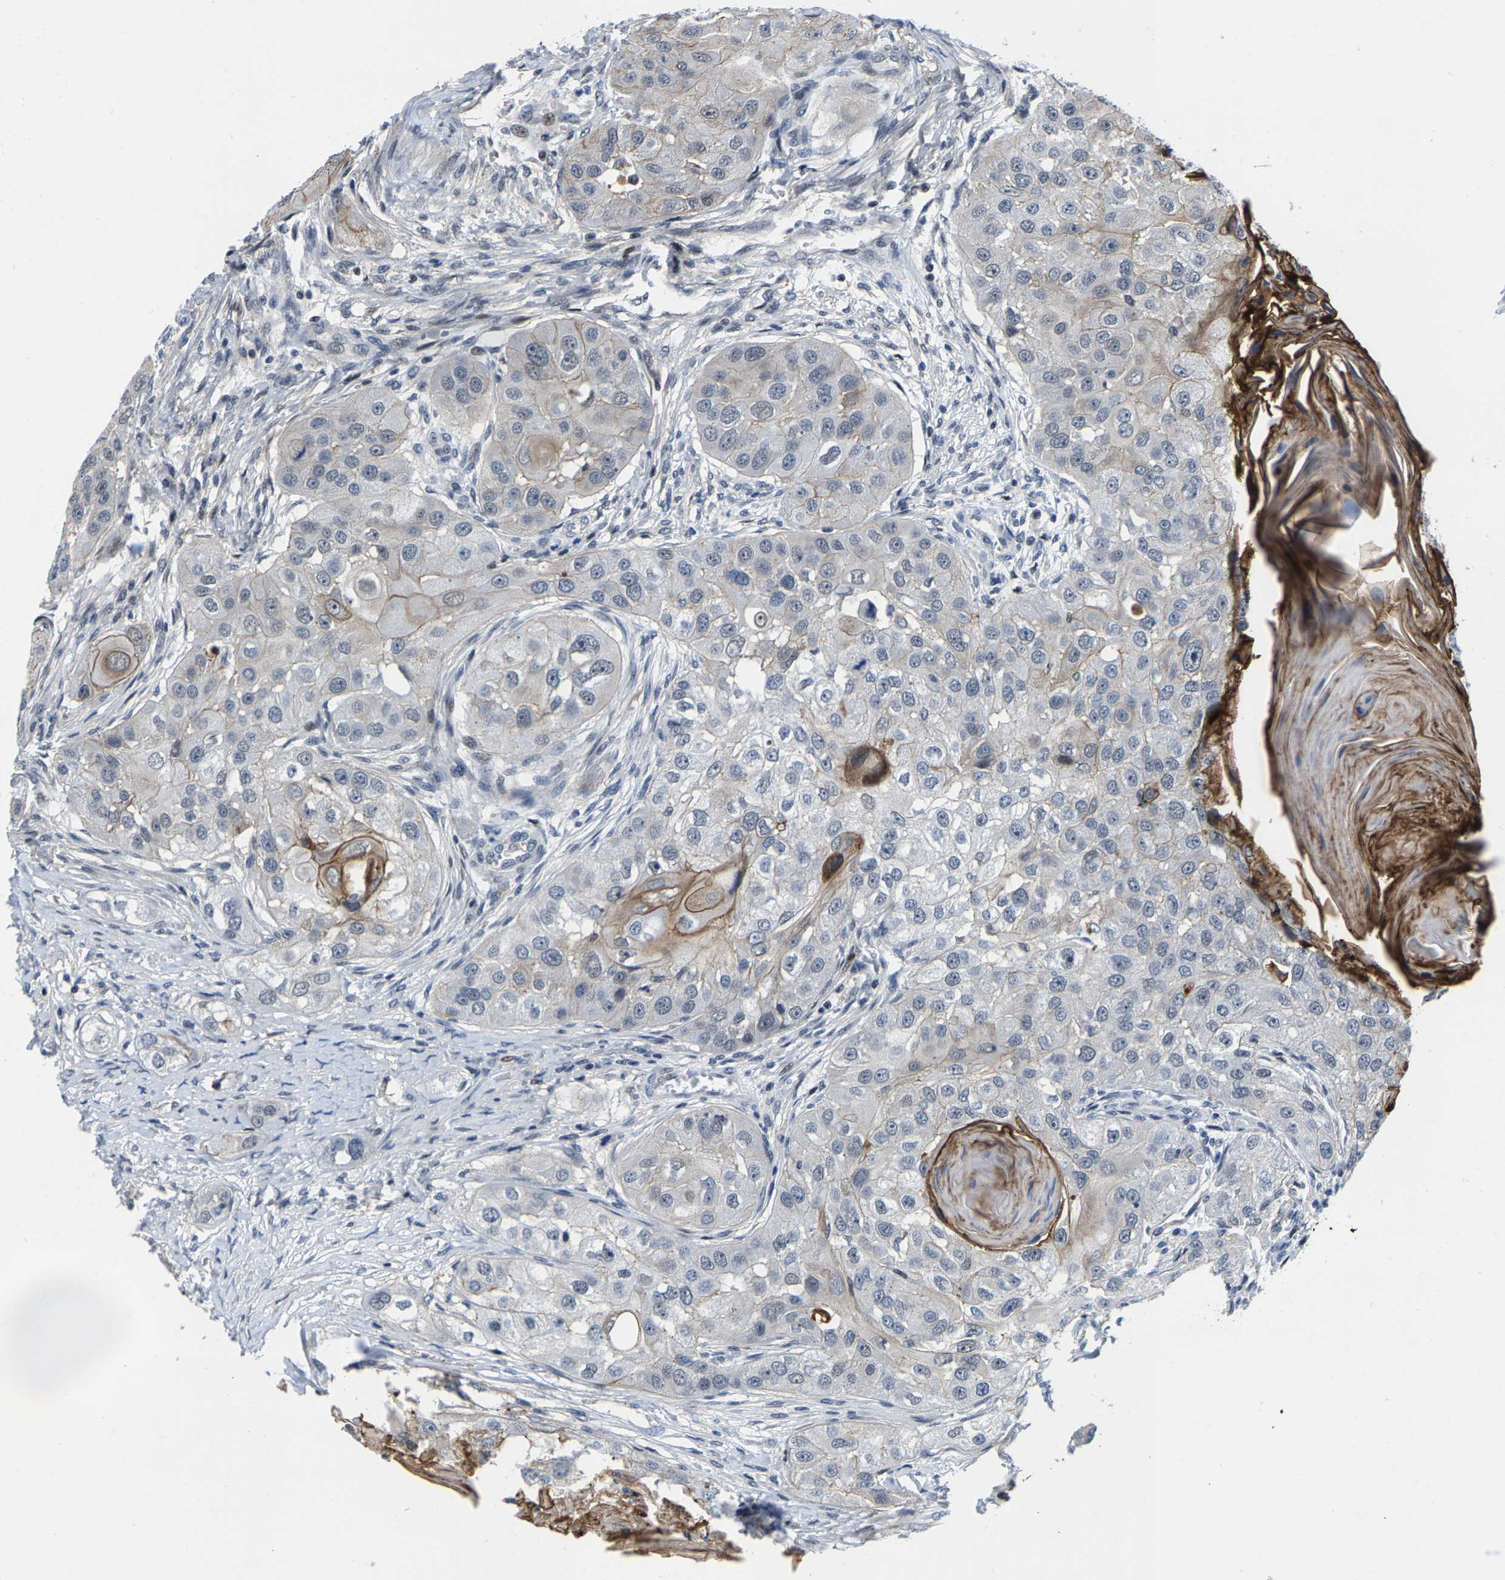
{"staining": {"intensity": "negative", "quantity": "none", "location": "none"}, "tissue": "head and neck cancer", "cell_type": "Tumor cells", "image_type": "cancer", "snomed": [{"axis": "morphology", "description": "Normal tissue, NOS"}, {"axis": "morphology", "description": "Squamous cell carcinoma, NOS"}, {"axis": "topography", "description": "Skeletal muscle"}, {"axis": "topography", "description": "Head-Neck"}], "caption": "A high-resolution micrograph shows immunohistochemistry (IHC) staining of squamous cell carcinoma (head and neck), which reveals no significant expression in tumor cells.", "gene": "GTPBP10", "patient": {"sex": "male", "age": 51}}